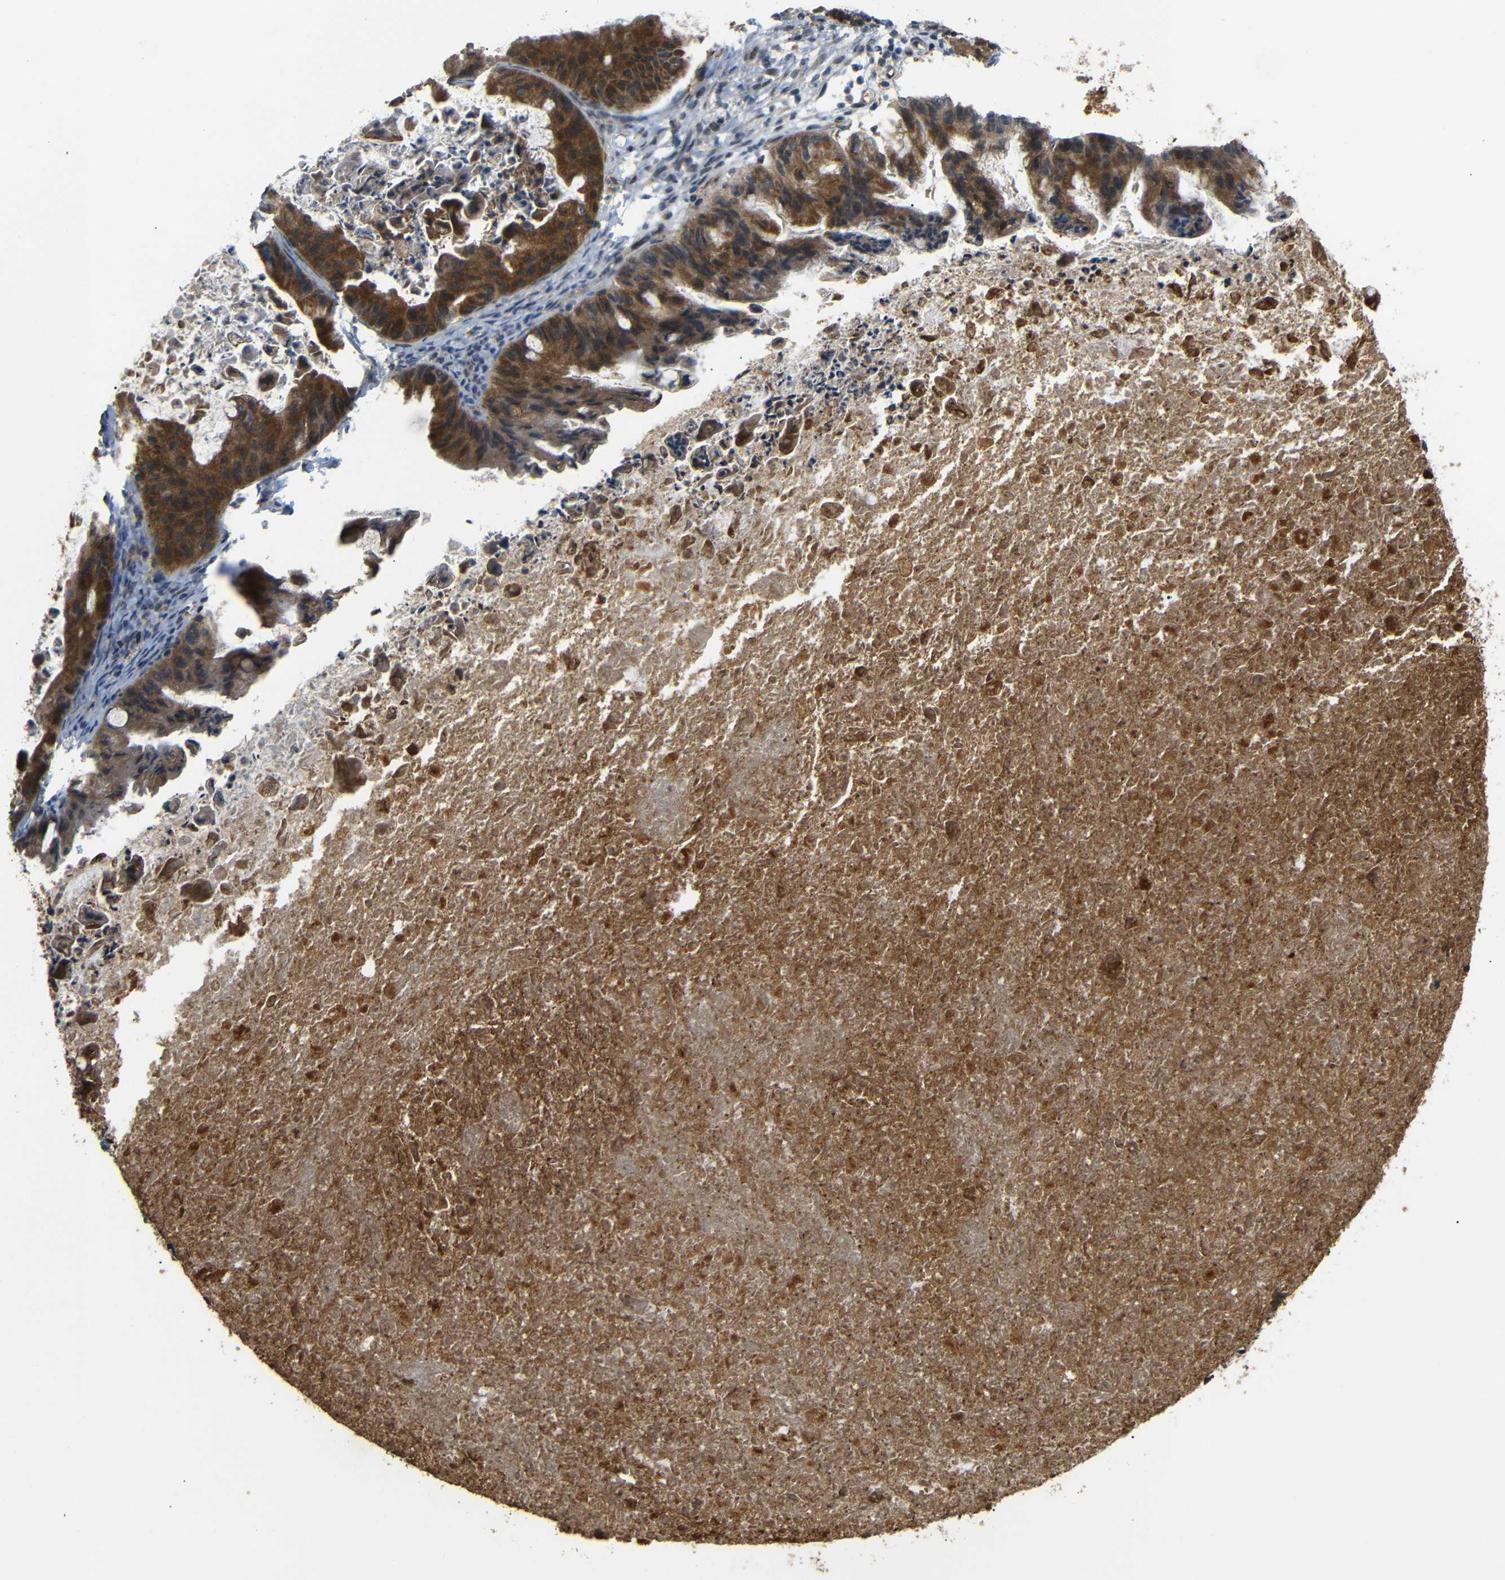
{"staining": {"intensity": "strong", "quantity": ">75%", "location": "cytoplasmic/membranous"}, "tissue": "ovarian cancer", "cell_type": "Tumor cells", "image_type": "cancer", "snomed": [{"axis": "morphology", "description": "Cystadenocarcinoma, mucinous, NOS"}, {"axis": "topography", "description": "Ovary"}], "caption": "Brown immunohistochemical staining in human ovarian cancer displays strong cytoplasmic/membranous staining in about >75% of tumor cells.", "gene": "EPHB2", "patient": {"sex": "female", "age": 37}}